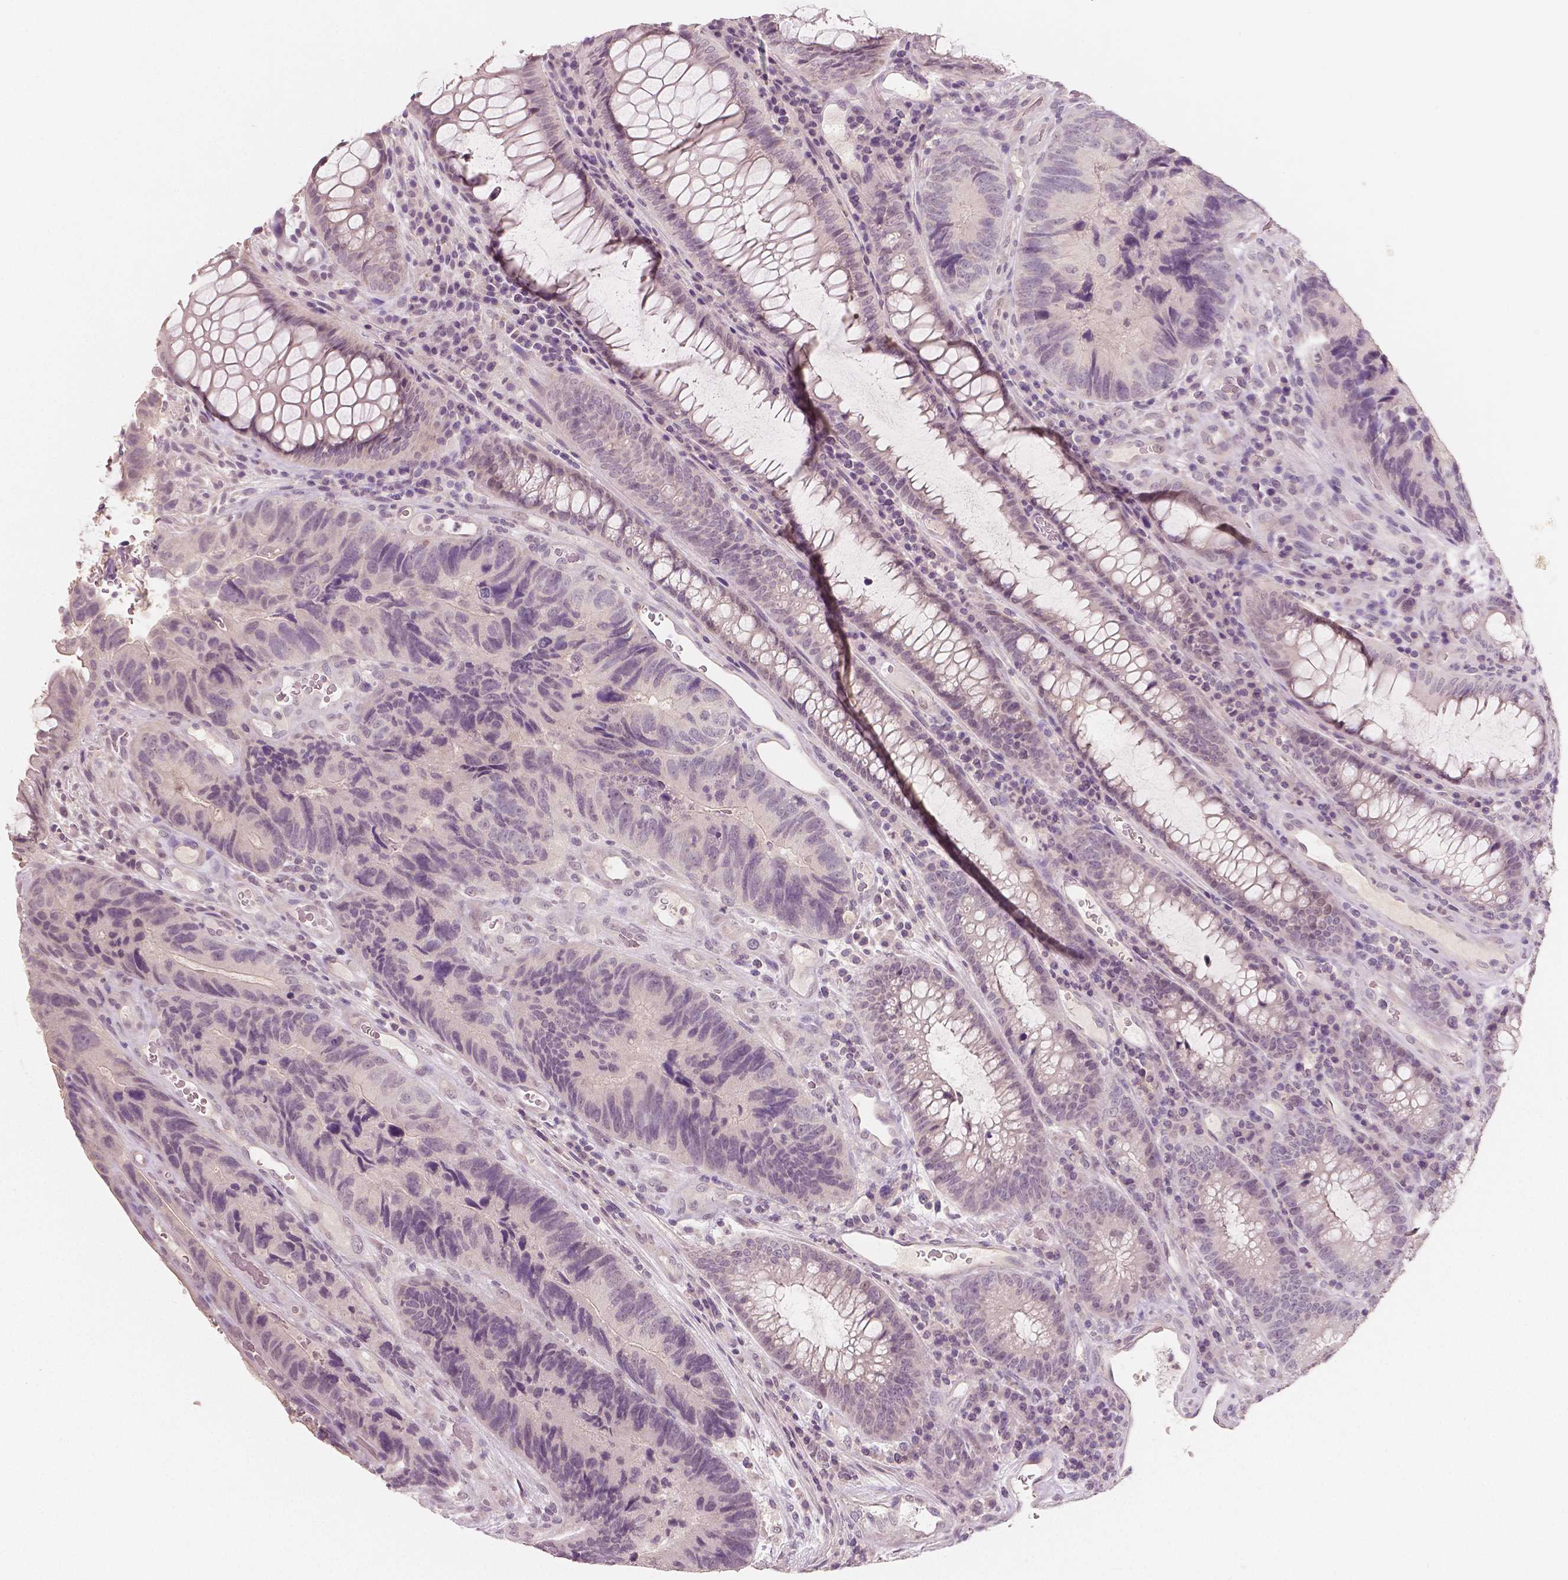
{"staining": {"intensity": "negative", "quantity": "none", "location": "none"}, "tissue": "colorectal cancer", "cell_type": "Tumor cells", "image_type": "cancer", "snomed": [{"axis": "morphology", "description": "Adenocarcinoma, NOS"}, {"axis": "topography", "description": "Colon"}], "caption": "The image demonstrates no staining of tumor cells in colorectal cancer (adenocarcinoma). The staining was performed using DAB to visualize the protein expression in brown, while the nuclei were stained in blue with hematoxylin (Magnification: 20x).", "gene": "RNASE7", "patient": {"sex": "female", "age": 67}}